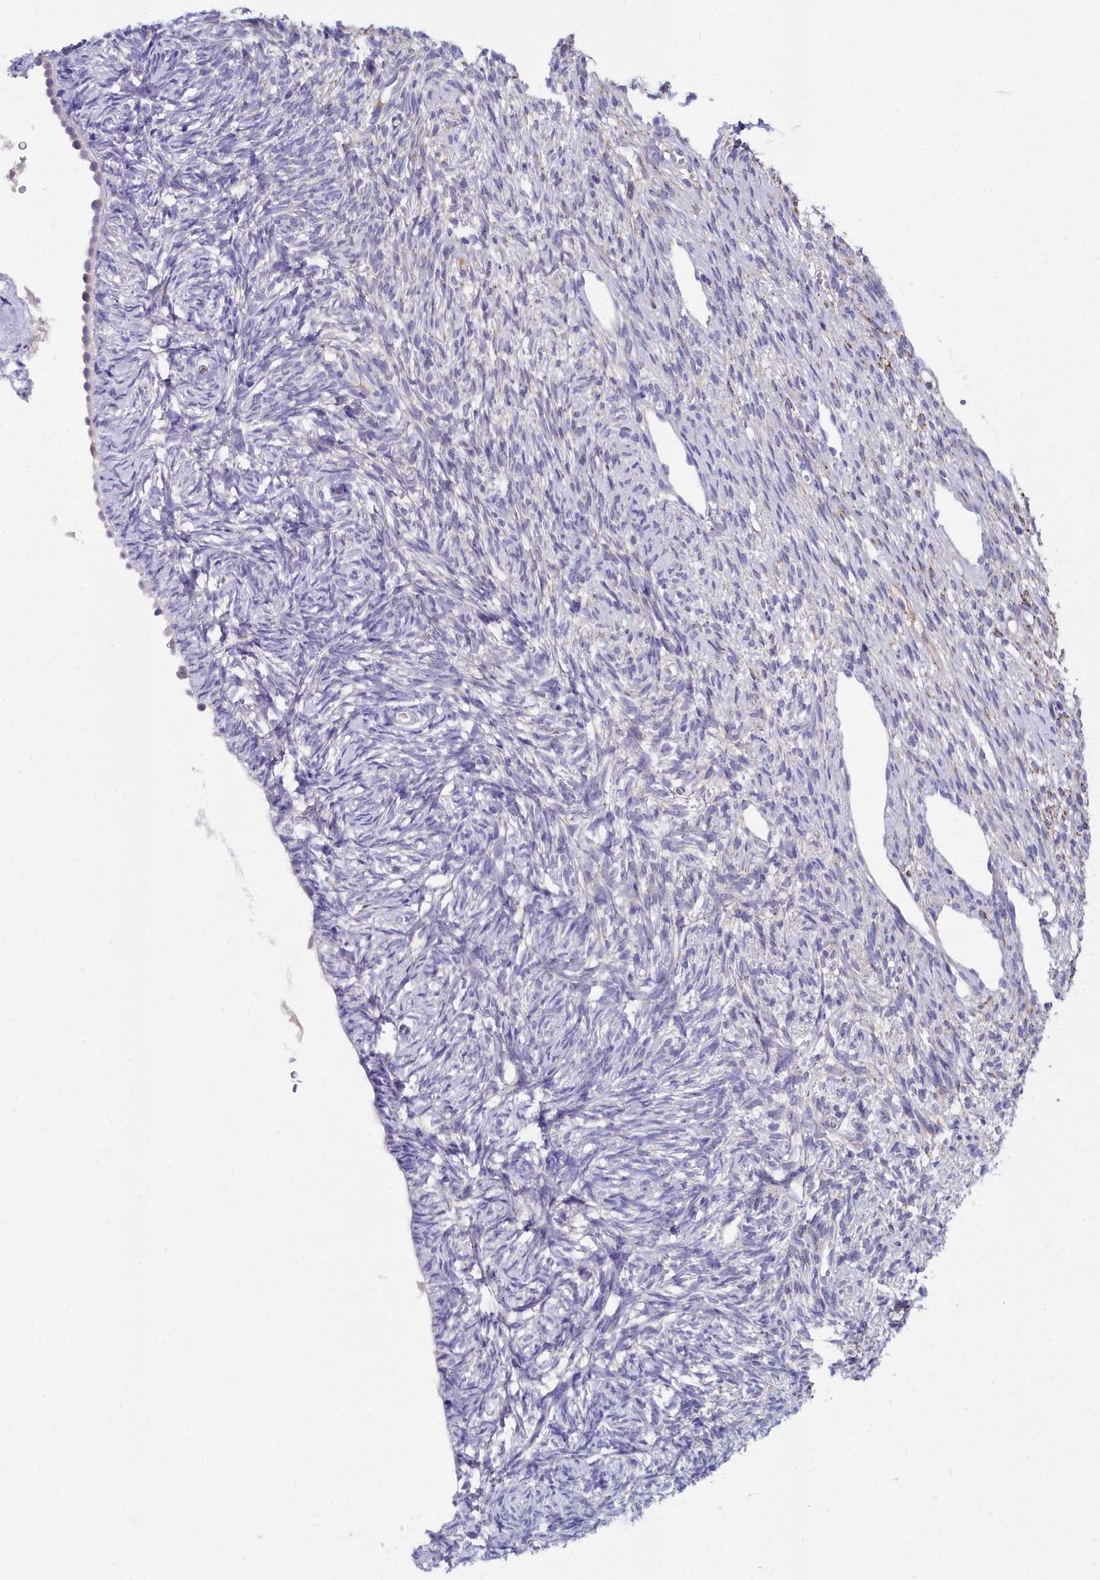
{"staining": {"intensity": "negative", "quantity": "none", "location": "none"}, "tissue": "ovary", "cell_type": "Ovarian stroma cells", "image_type": "normal", "snomed": [{"axis": "morphology", "description": "Normal tissue, NOS"}, {"axis": "topography", "description": "Ovary"}], "caption": "Histopathology image shows no protein expression in ovarian stroma cells of benign ovary. (Stains: DAB IHC with hematoxylin counter stain, Microscopy: brightfield microscopy at high magnification).", "gene": "SLC49A3", "patient": {"sex": "female", "age": 51}}